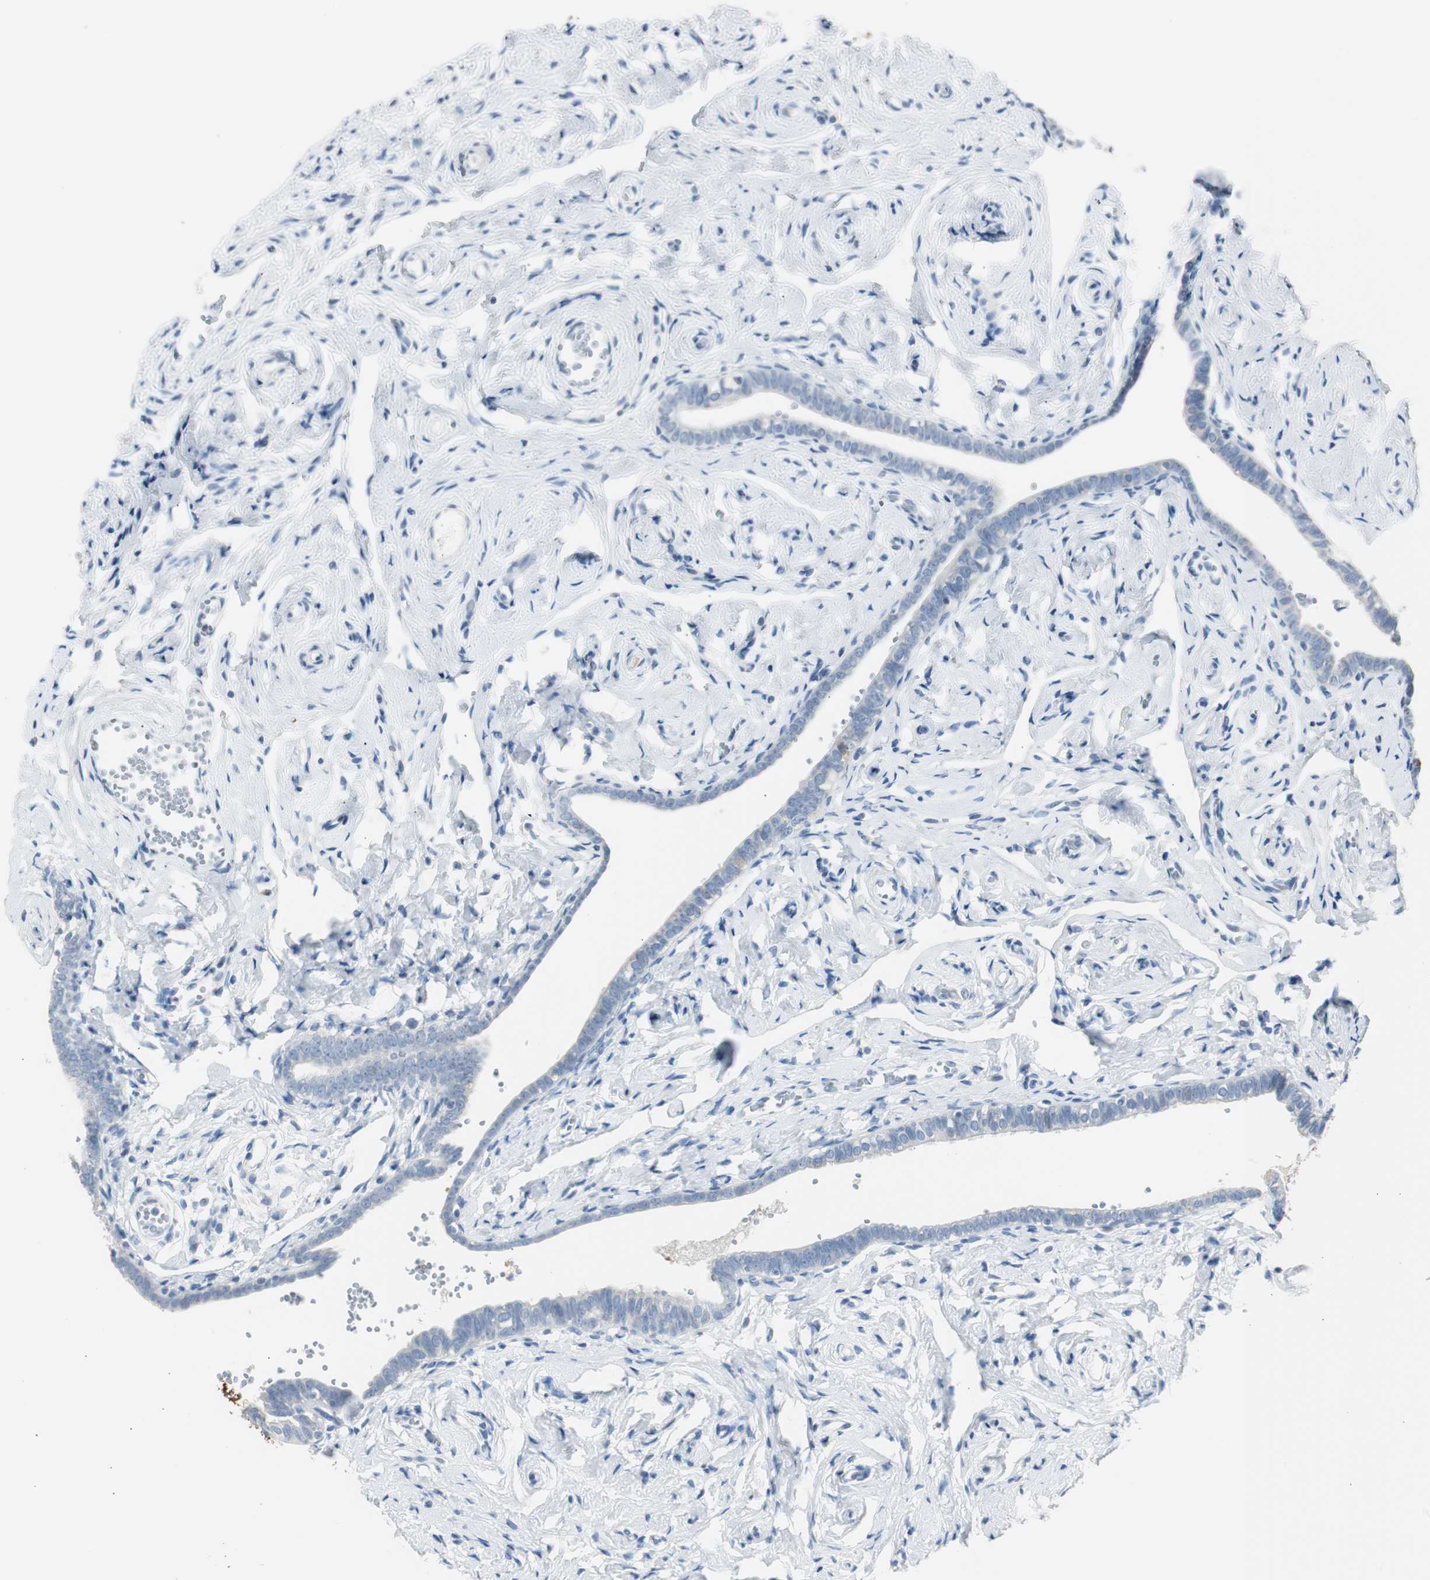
{"staining": {"intensity": "negative", "quantity": "none", "location": "none"}, "tissue": "fallopian tube", "cell_type": "Glandular cells", "image_type": "normal", "snomed": [{"axis": "morphology", "description": "Normal tissue, NOS"}, {"axis": "topography", "description": "Fallopian tube"}], "caption": "Immunohistochemical staining of normal human fallopian tube demonstrates no significant staining in glandular cells. The staining was performed using DAB to visualize the protein expression in brown, while the nuclei were stained in blue with hematoxylin (Magnification: 20x).", "gene": "S100A7A", "patient": {"sex": "female", "age": 71}}